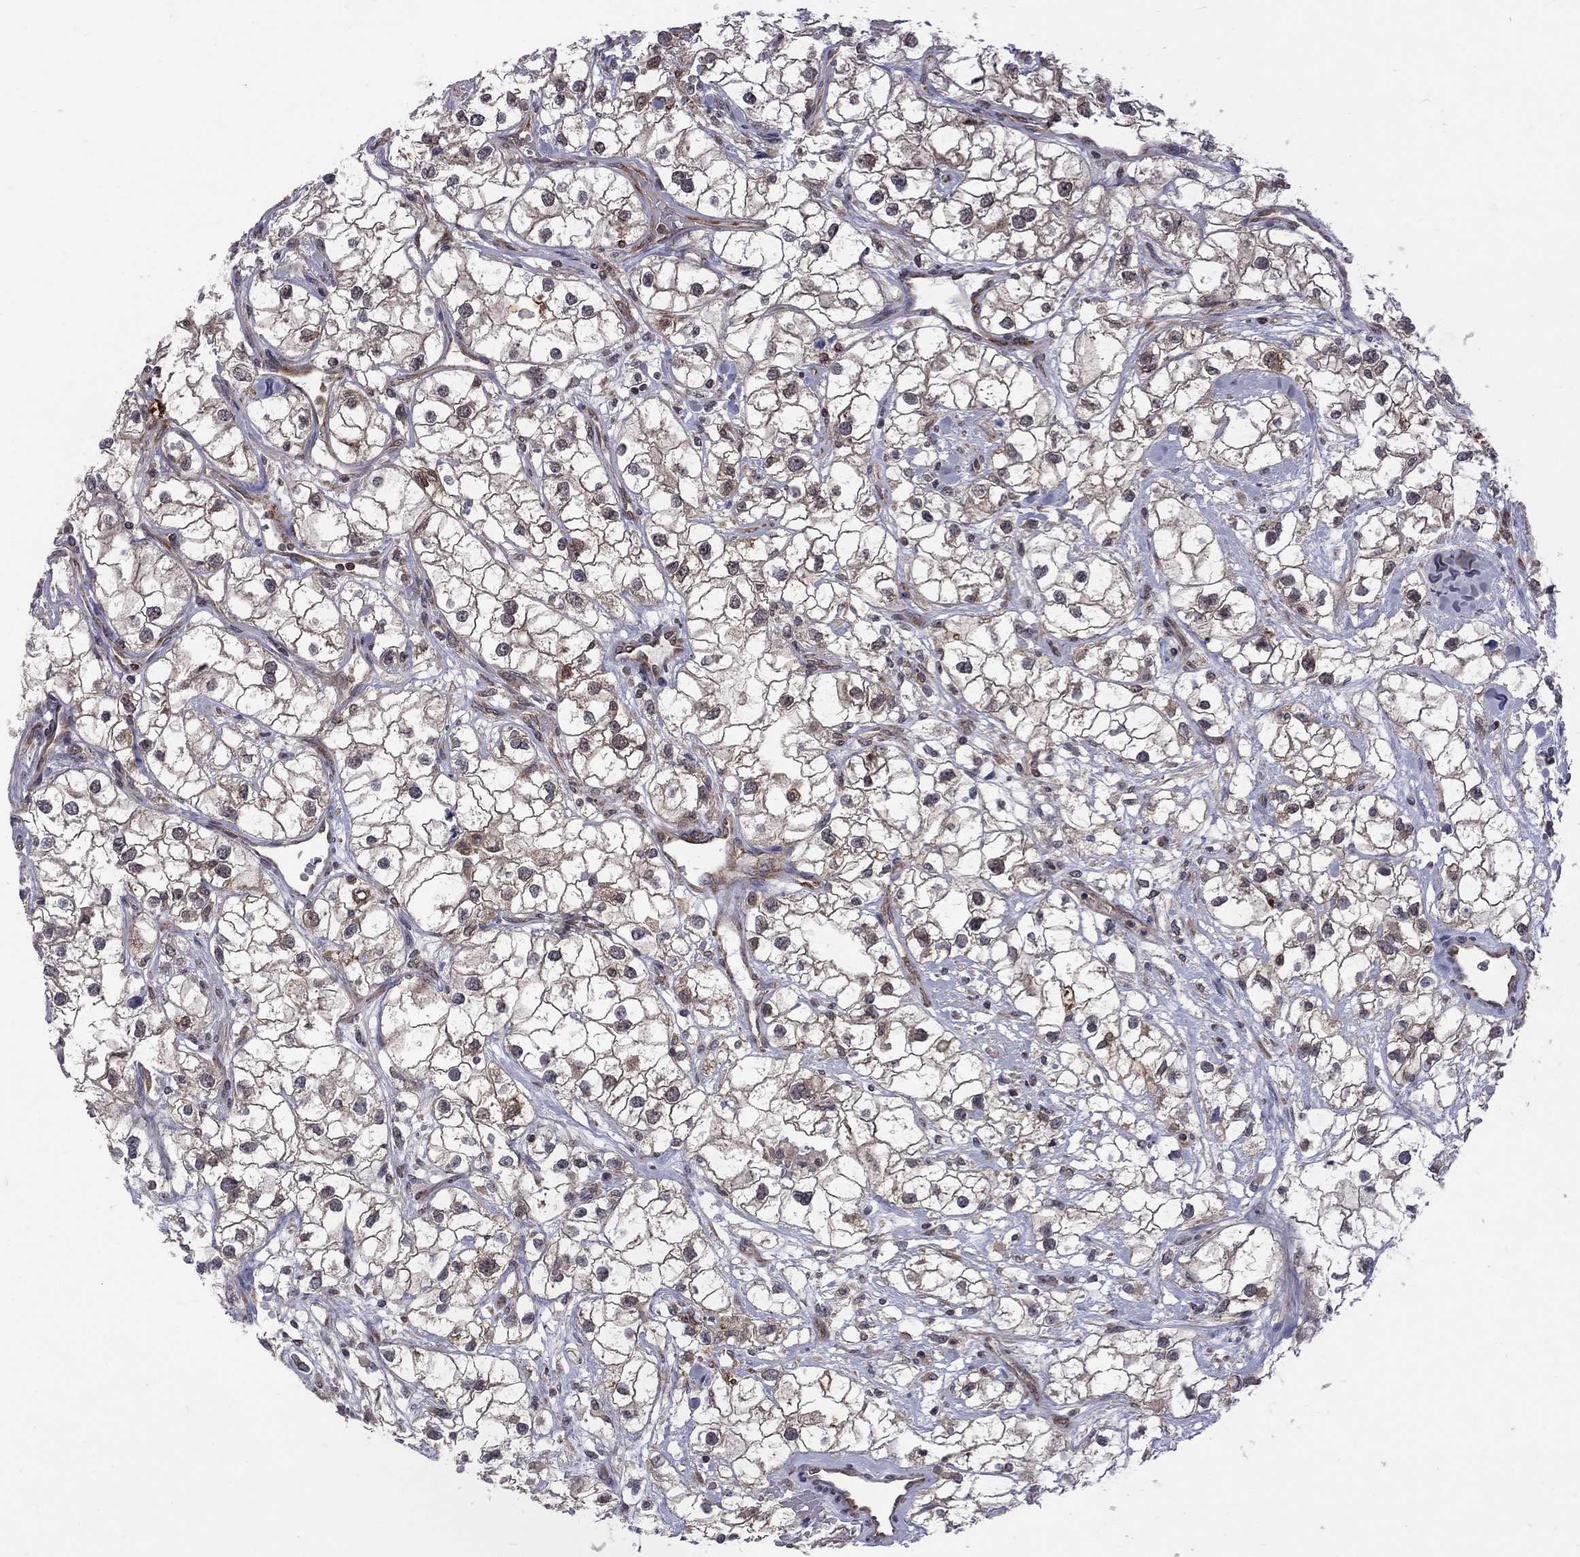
{"staining": {"intensity": "moderate", "quantity": "<25%", "location": "cytoplasmic/membranous"}, "tissue": "renal cancer", "cell_type": "Tumor cells", "image_type": "cancer", "snomed": [{"axis": "morphology", "description": "Adenocarcinoma, NOS"}, {"axis": "topography", "description": "Kidney"}], "caption": "Renal cancer stained for a protein (brown) shows moderate cytoplasmic/membranous positive positivity in about <25% of tumor cells.", "gene": "NAA50", "patient": {"sex": "male", "age": 59}}